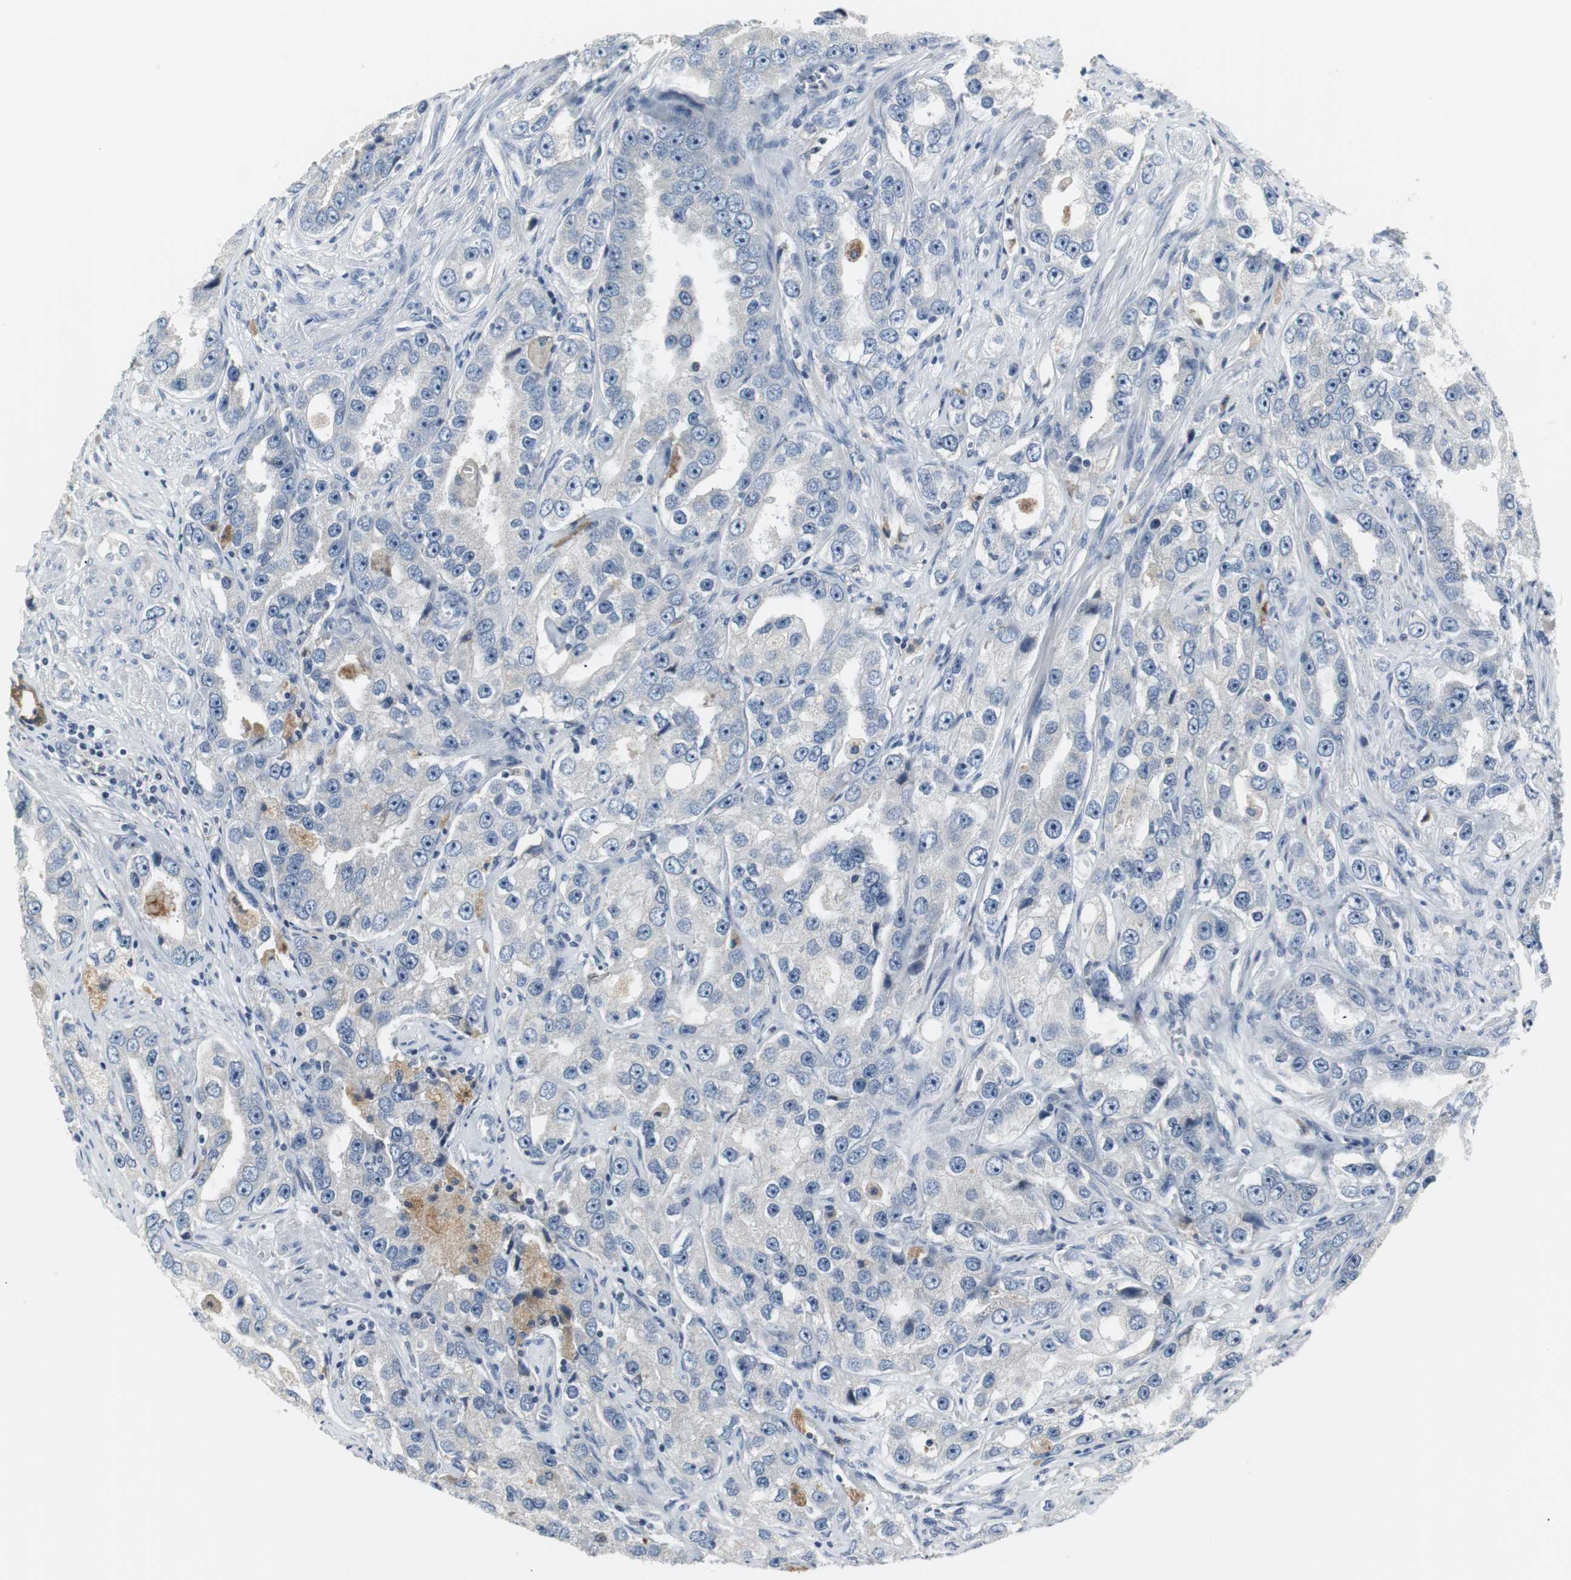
{"staining": {"intensity": "negative", "quantity": "none", "location": "none"}, "tissue": "prostate cancer", "cell_type": "Tumor cells", "image_type": "cancer", "snomed": [{"axis": "morphology", "description": "Adenocarcinoma, High grade"}, {"axis": "topography", "description": "Prostate"}], "caption": "Human adenocarcinoma (high-grade) (prostate) stained for a protein using IHC displays no positivity in tumor cells.", "gene": "SLC2A5", "patient": {"sex": "male", "age": 63}}